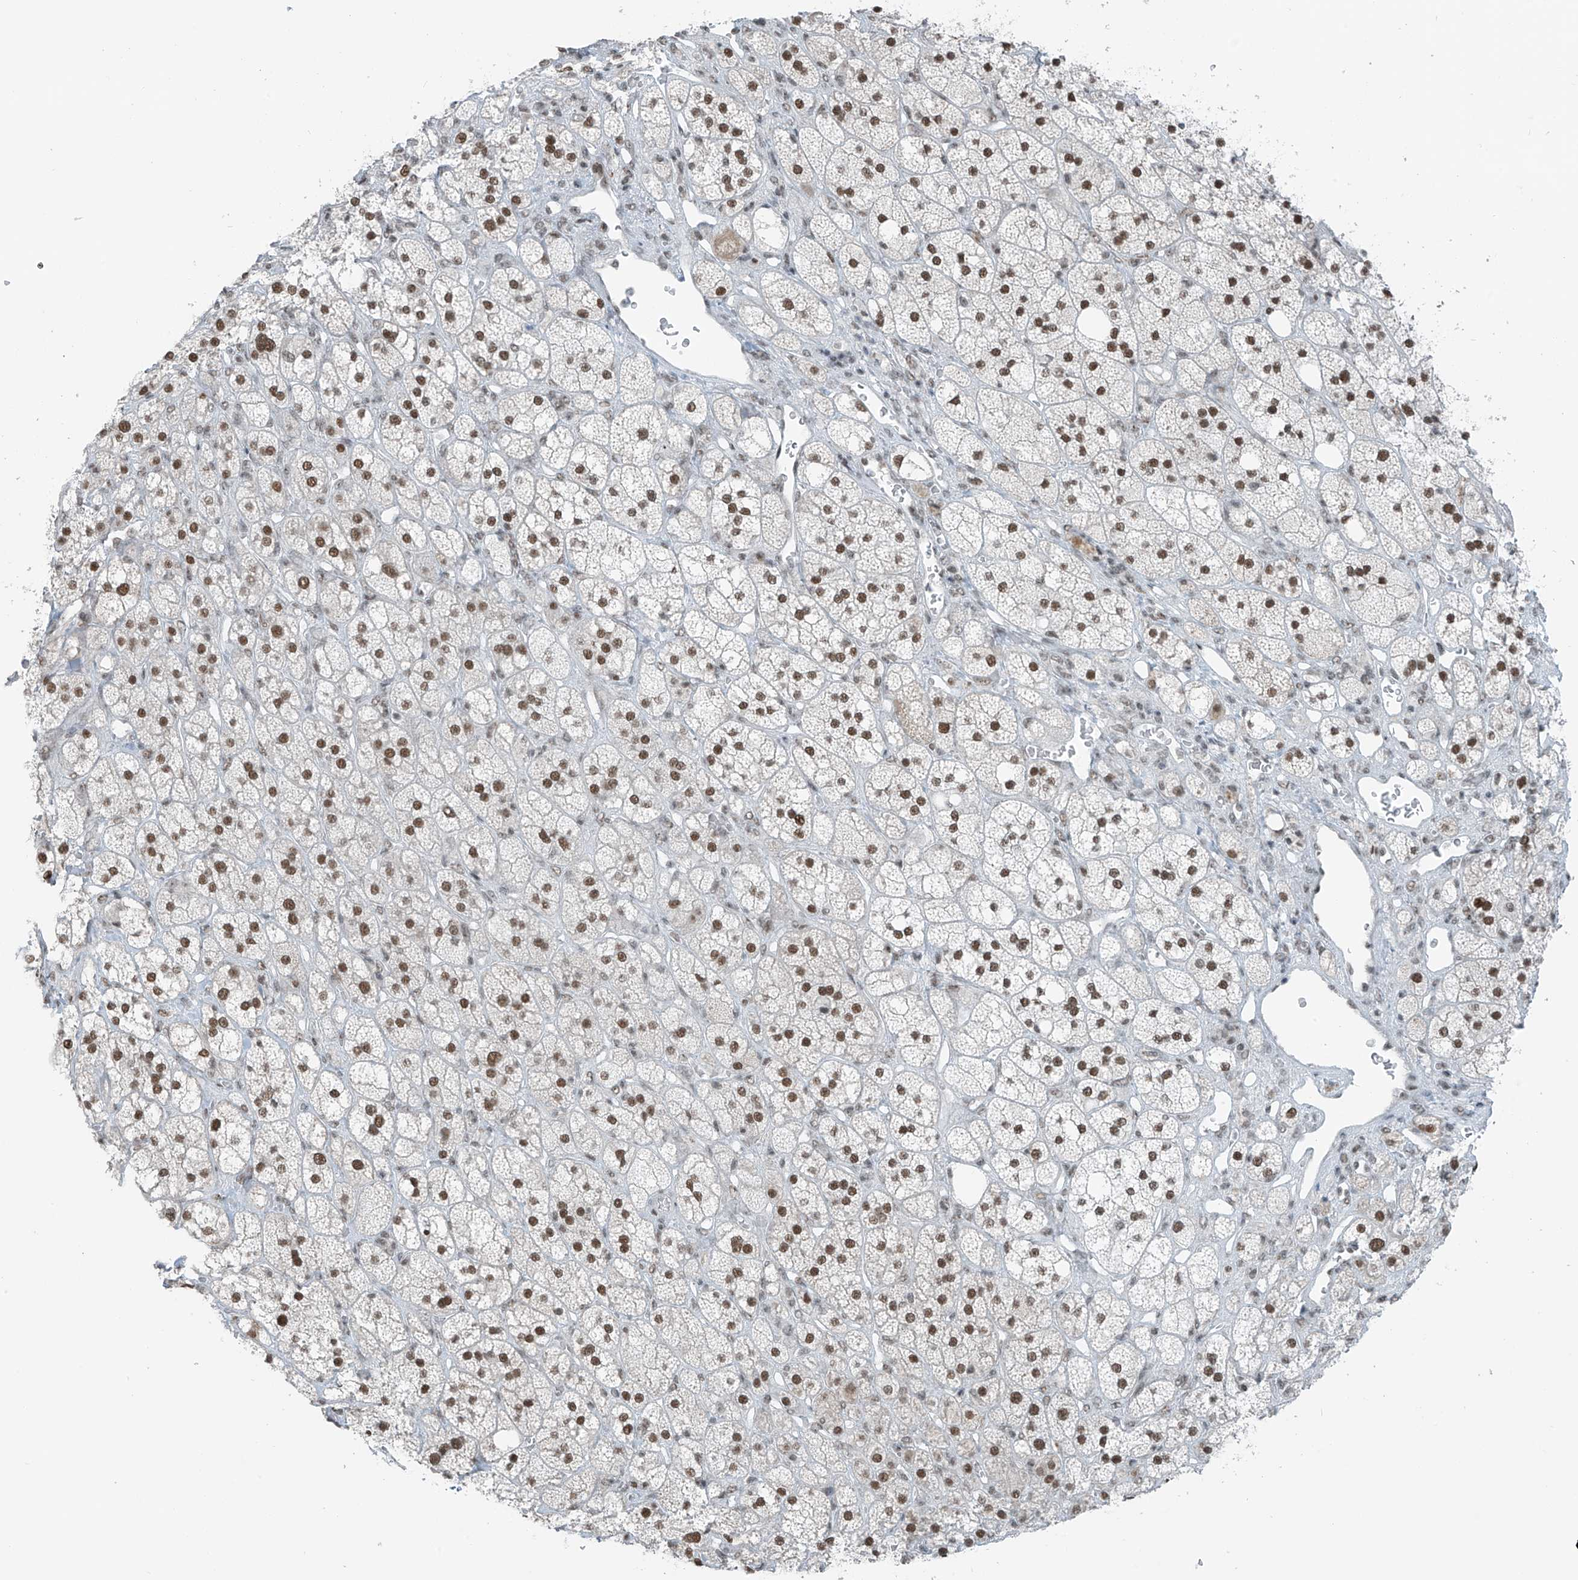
{"staining": {"intensity": "moderate", "quantity": ">75%", "location": "nuclear"}, "tissue": "adrenal gland", "cell_type": "Glandular cells", "image_type": "normal", "snomed": [{"axis": "morphology", "description": "Normal tissue, NOS"}, {"axis": "topography", "description": "Adrenal gland"}], "caption": "This histopathology image reveals benign adrenal gland stained with IHC to label a protein in brown. The nuclear of glandular cells show moderate positivity for the protein. Nuclei are counter-stained blue.", "gene": "WRNIP1", "patient": {"sex": "male", "age": 61}}